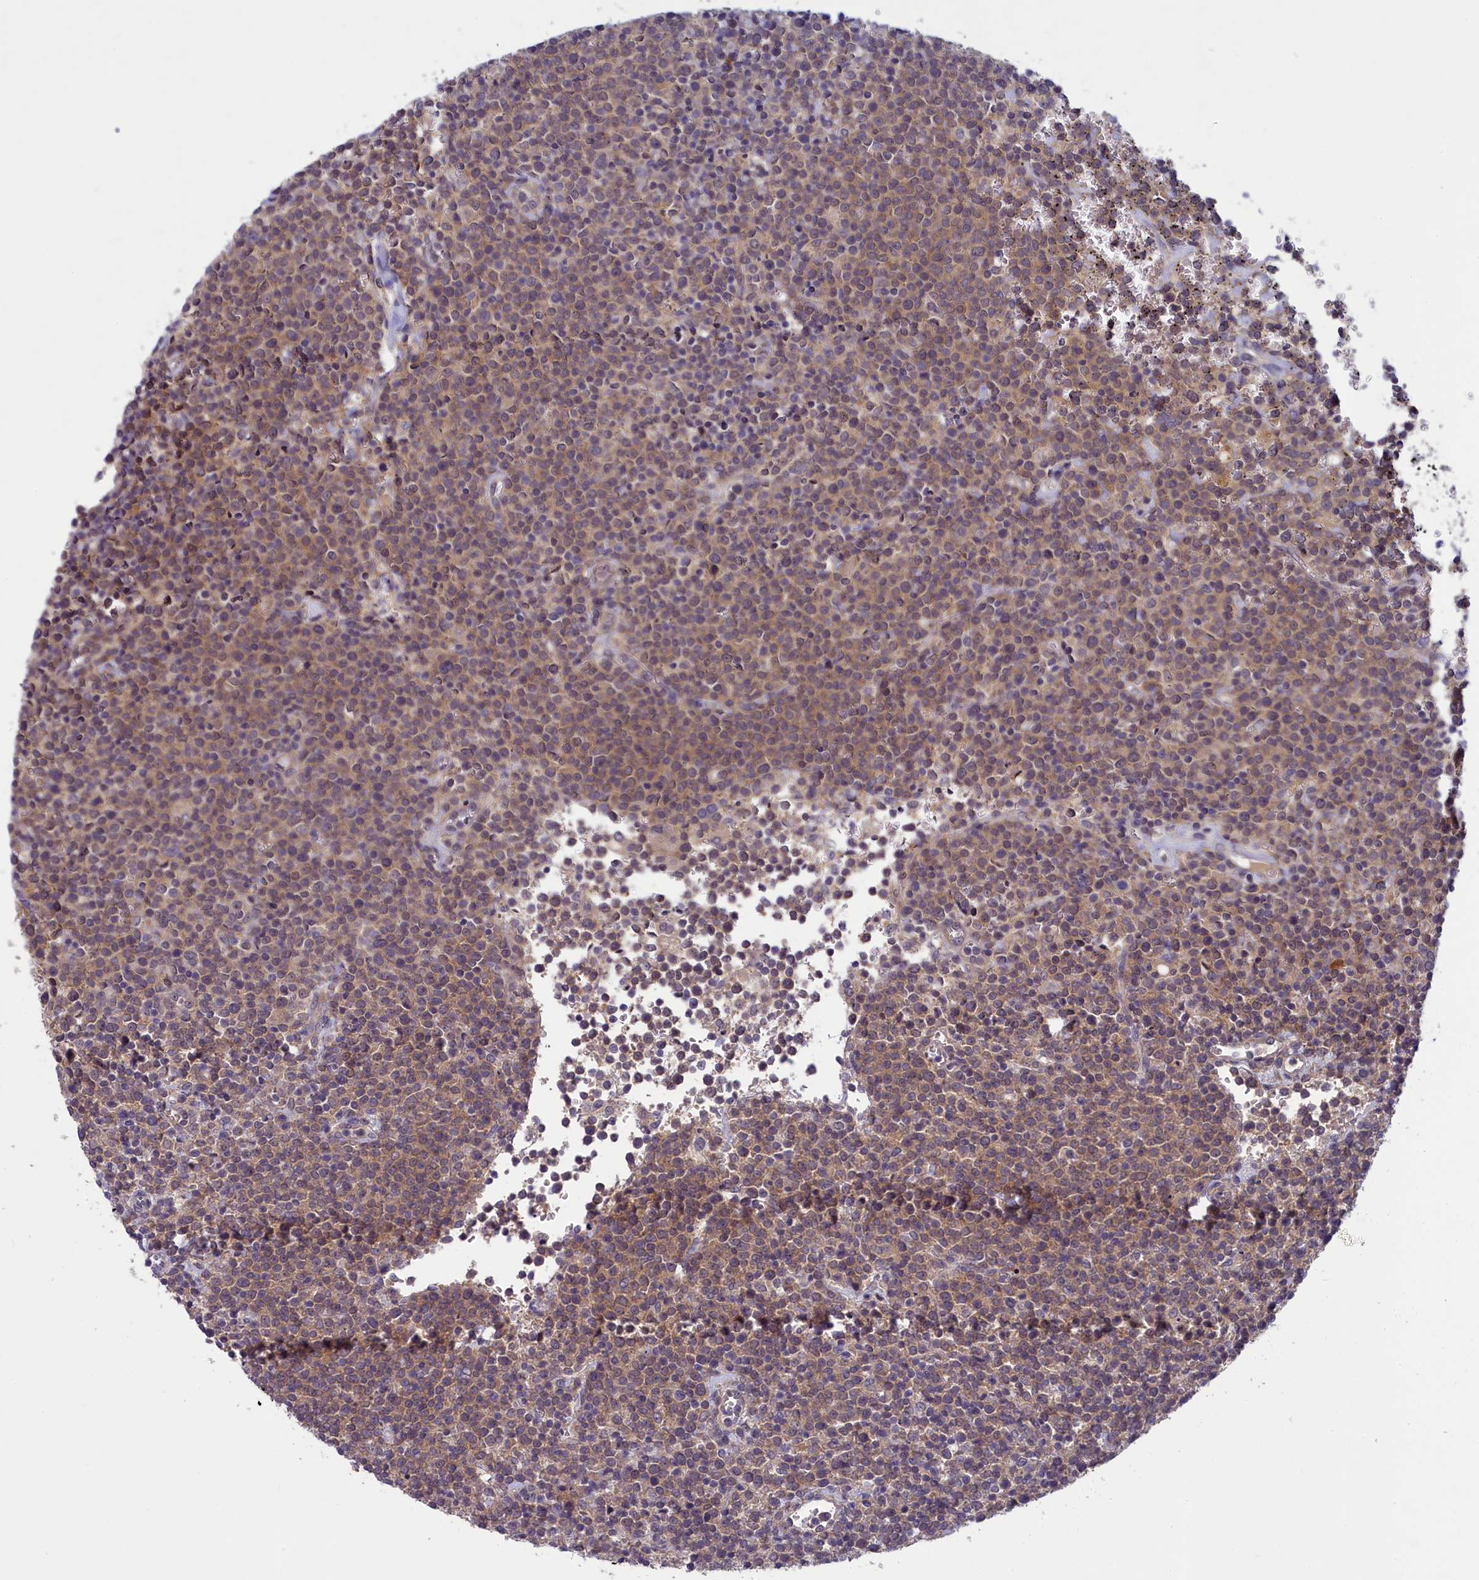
{"staining": {"intensity": "moderate", "quantity": ">75%", "location": "cytoplasmic/membranous"}, "tissue": "lymphoma", "cell_type": "Tumor cells", "image_type": "cancer", "snomed": [{"axis": "morphology", "description": "Malignant lymphoma, non-Hodgkin's type, High grade"}, {"axis": "topography", "description": "Lymph node"}], "caption": "A brown stain labels moderate cytoplasmic/membranous expression of a protein in human high-grade malignant lymphoma, non-Hodgkin's type tumor cells.", "gene": "NUBP1", "patient": {"sex": "male", "age": 61}}